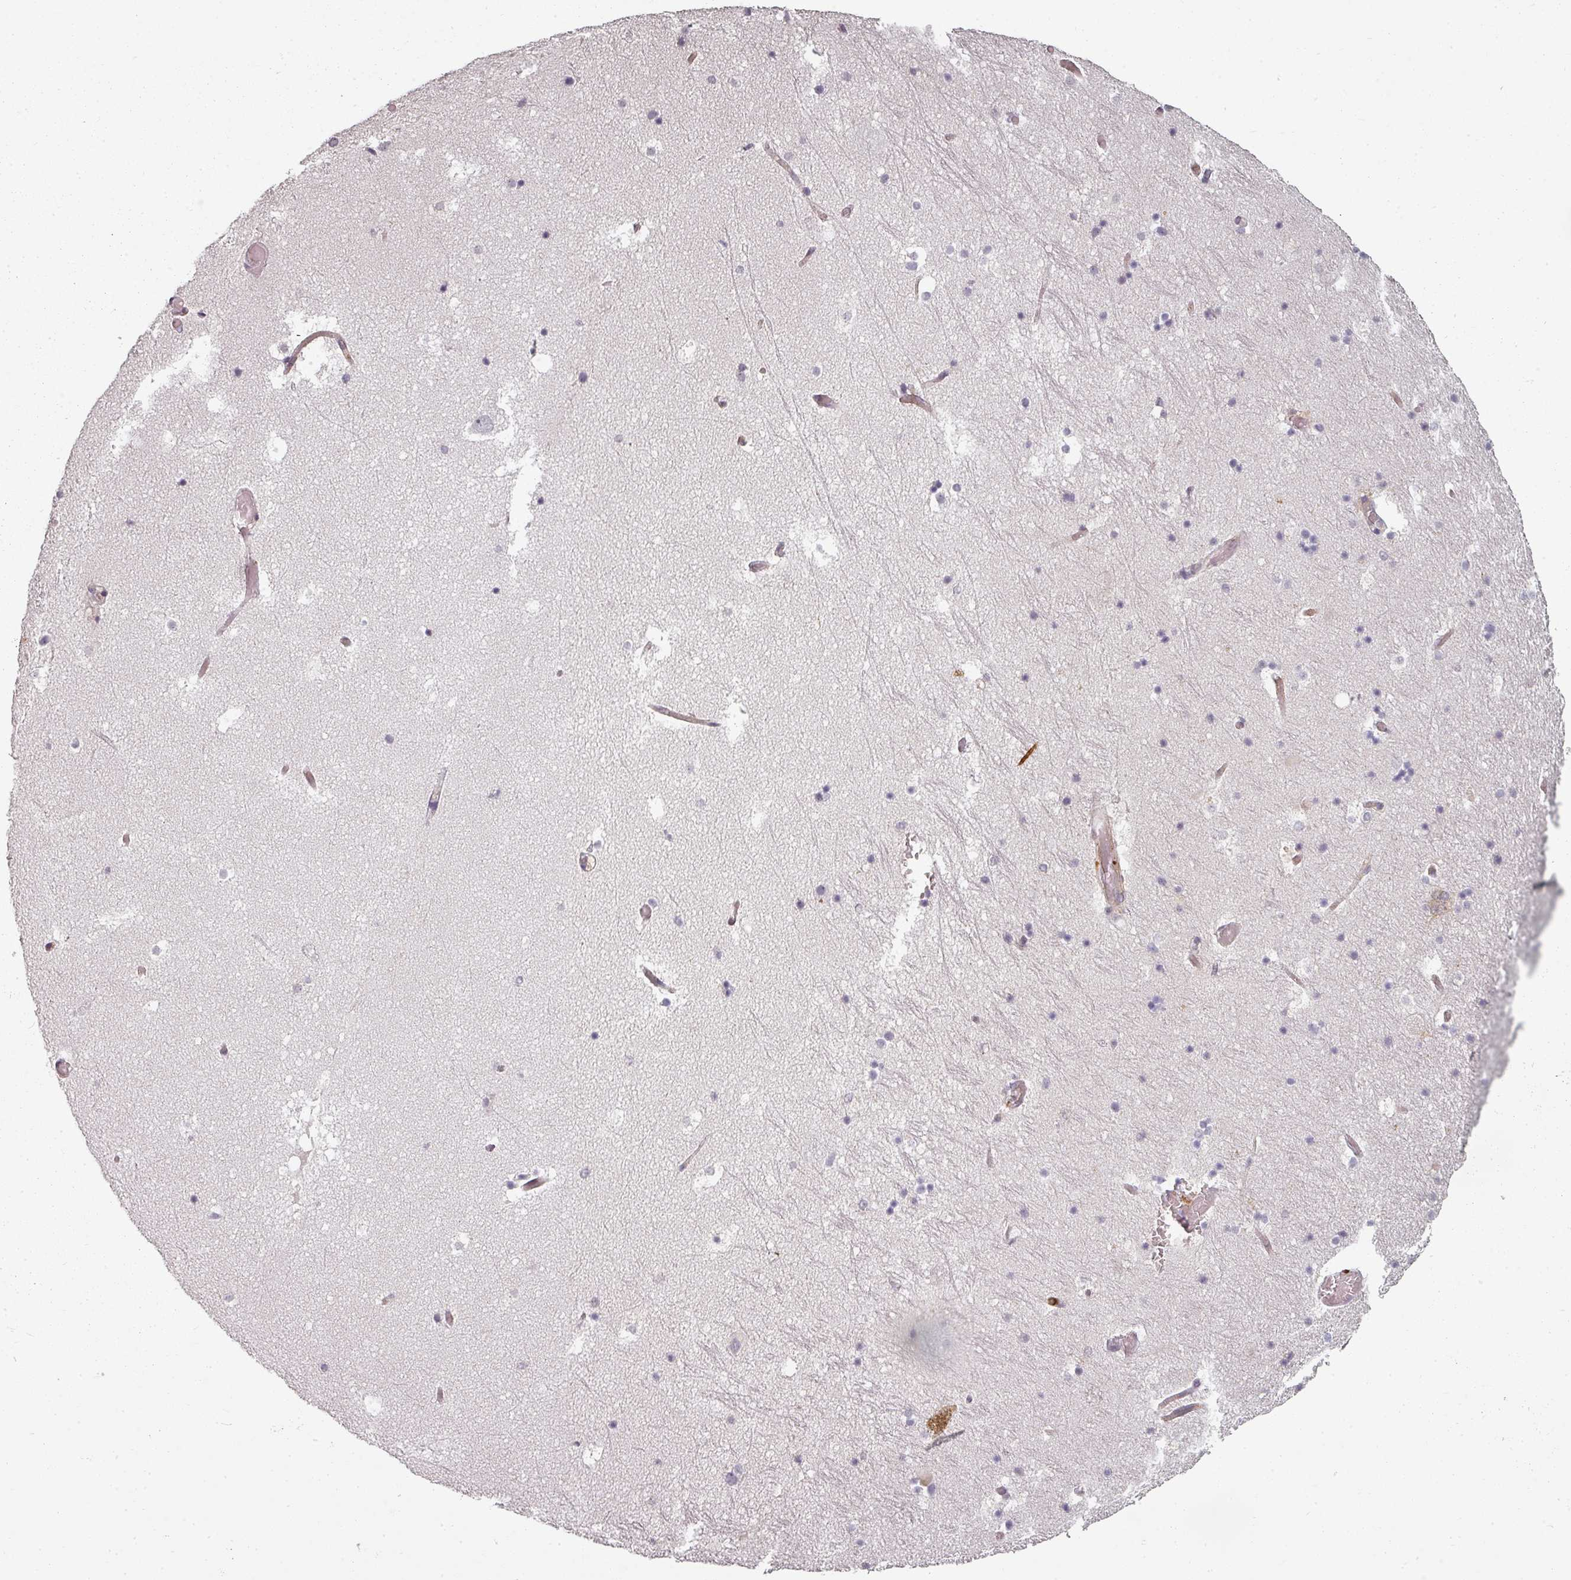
{"staining": {"intensity": "negative", "quantity": "none", "location": "none"}, "tissue": "hippocampus", "cell_type": "Glial cells", "image_type": "normal", "snomed": [{"axis": "morphology", "description": "Normal tissue, NOS"}, {"axis": "topography", "description": "Hippocampus"}], "caption": "The histopathology image displays no staining of glial cells in unremarkable hippocampus. (DAB immunohistochemistry visualized using brightfield microscopy, high magnification).", "gene": "CLIC1", "patient": {"sex": "female", "age": 52}}